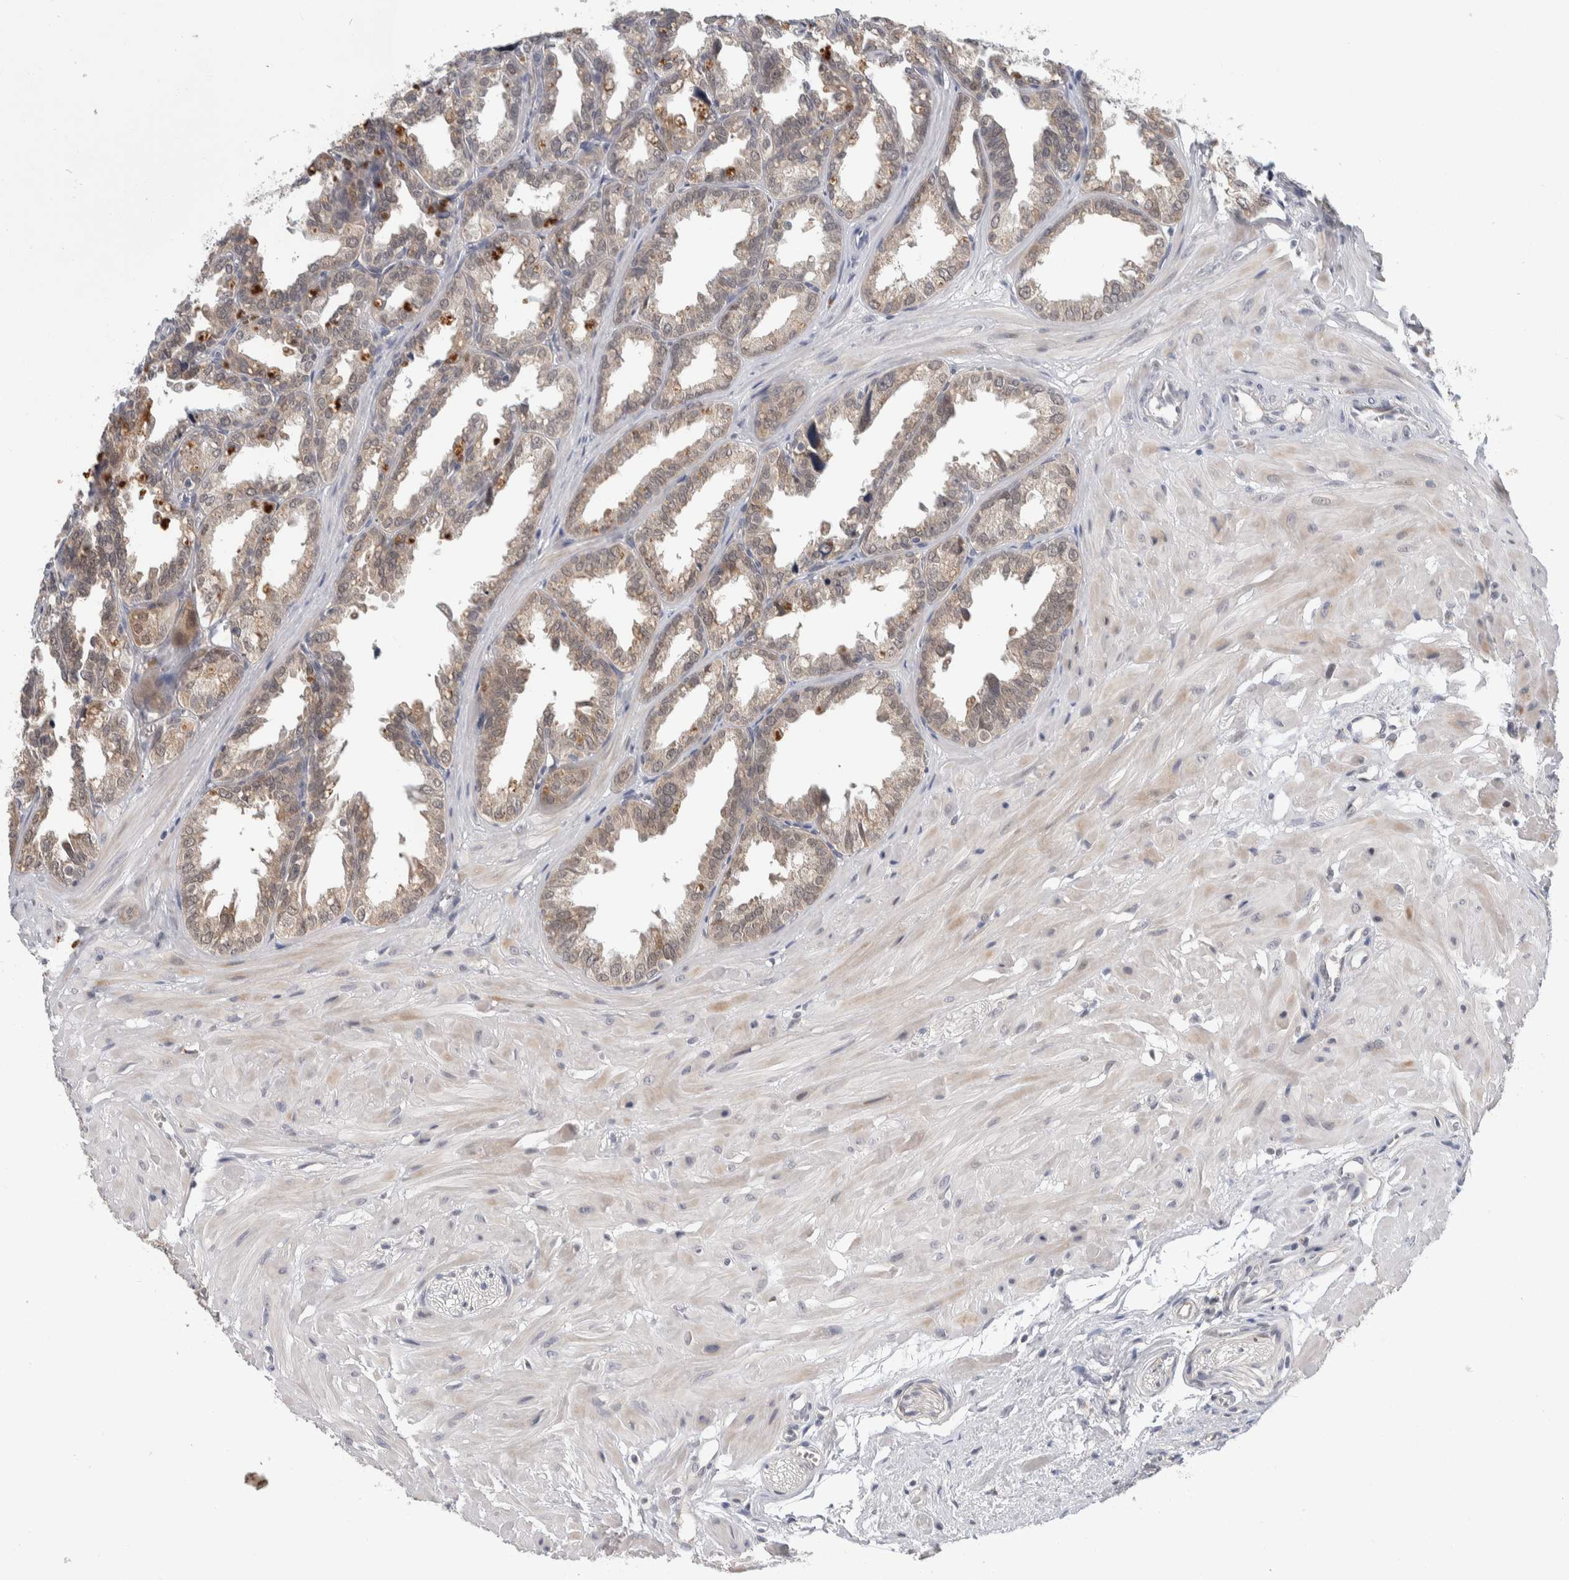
{"staining": {"intensity": "weak", "quantity": ">75%", "location": "cytoplasmic/membranous"}, "tissue": "seminal vesicle", "cell_type": "Glandular cells", "image_type": "normal", "snomed": [{"axis": "morphology", "description": "Normal tissue, NOS"}, {"axis": "topography", "description": "Prostate"}, {"axis": "topography", "description": "Seminal veicle"}], "caption": "High-magnification brightfield microscopy of unremarkable seminal vesicle stained with DAB (3,3'-diaminobenzidine) (brown) and counterstained with hematoxylin (blue). glandular cells exhibit weak cytoplasmic/membranous positivity is identified in approximately>75% of cells.", "gene": "SHPK", "patient": {"sex": "male", "age": 51}}